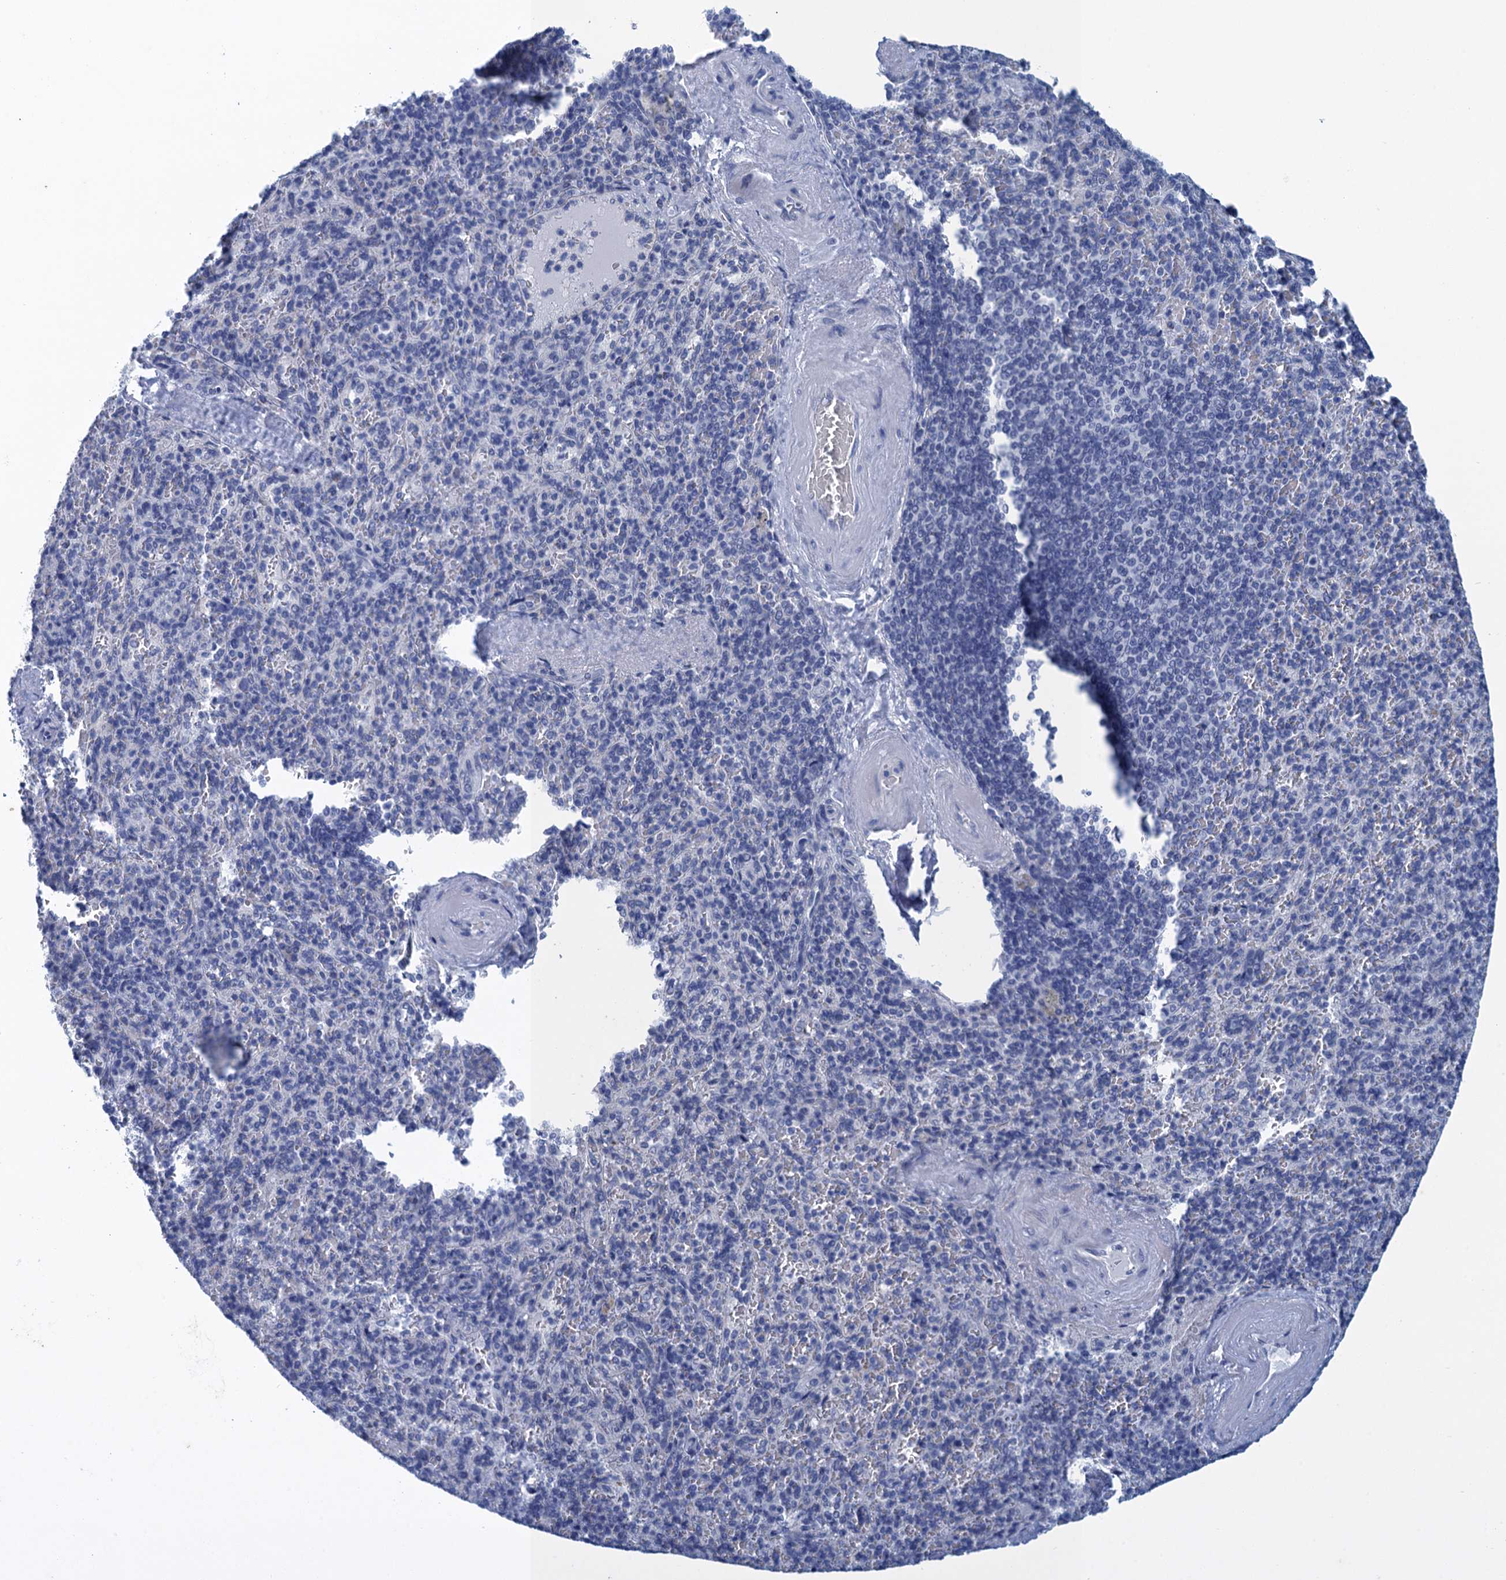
{"staining": {"intensity": "negative", "quantity": "none", "location": "none"}, "tissue": "spleen", "cell_type": "Cells in red pulp", "image_type": "normal", "snomed": [{"axis": "morphology", "description": "Normal tissue, NOS"}, {"axis": "topography", "description": "Spleen"}], "caption": "Immunohistochemistry of unremarkable spleen displays no staining in cells in red pulp. Nuclei are stained in blue.", "gene": "SCEL", "patient": {"sex": "male", "age": 82}}